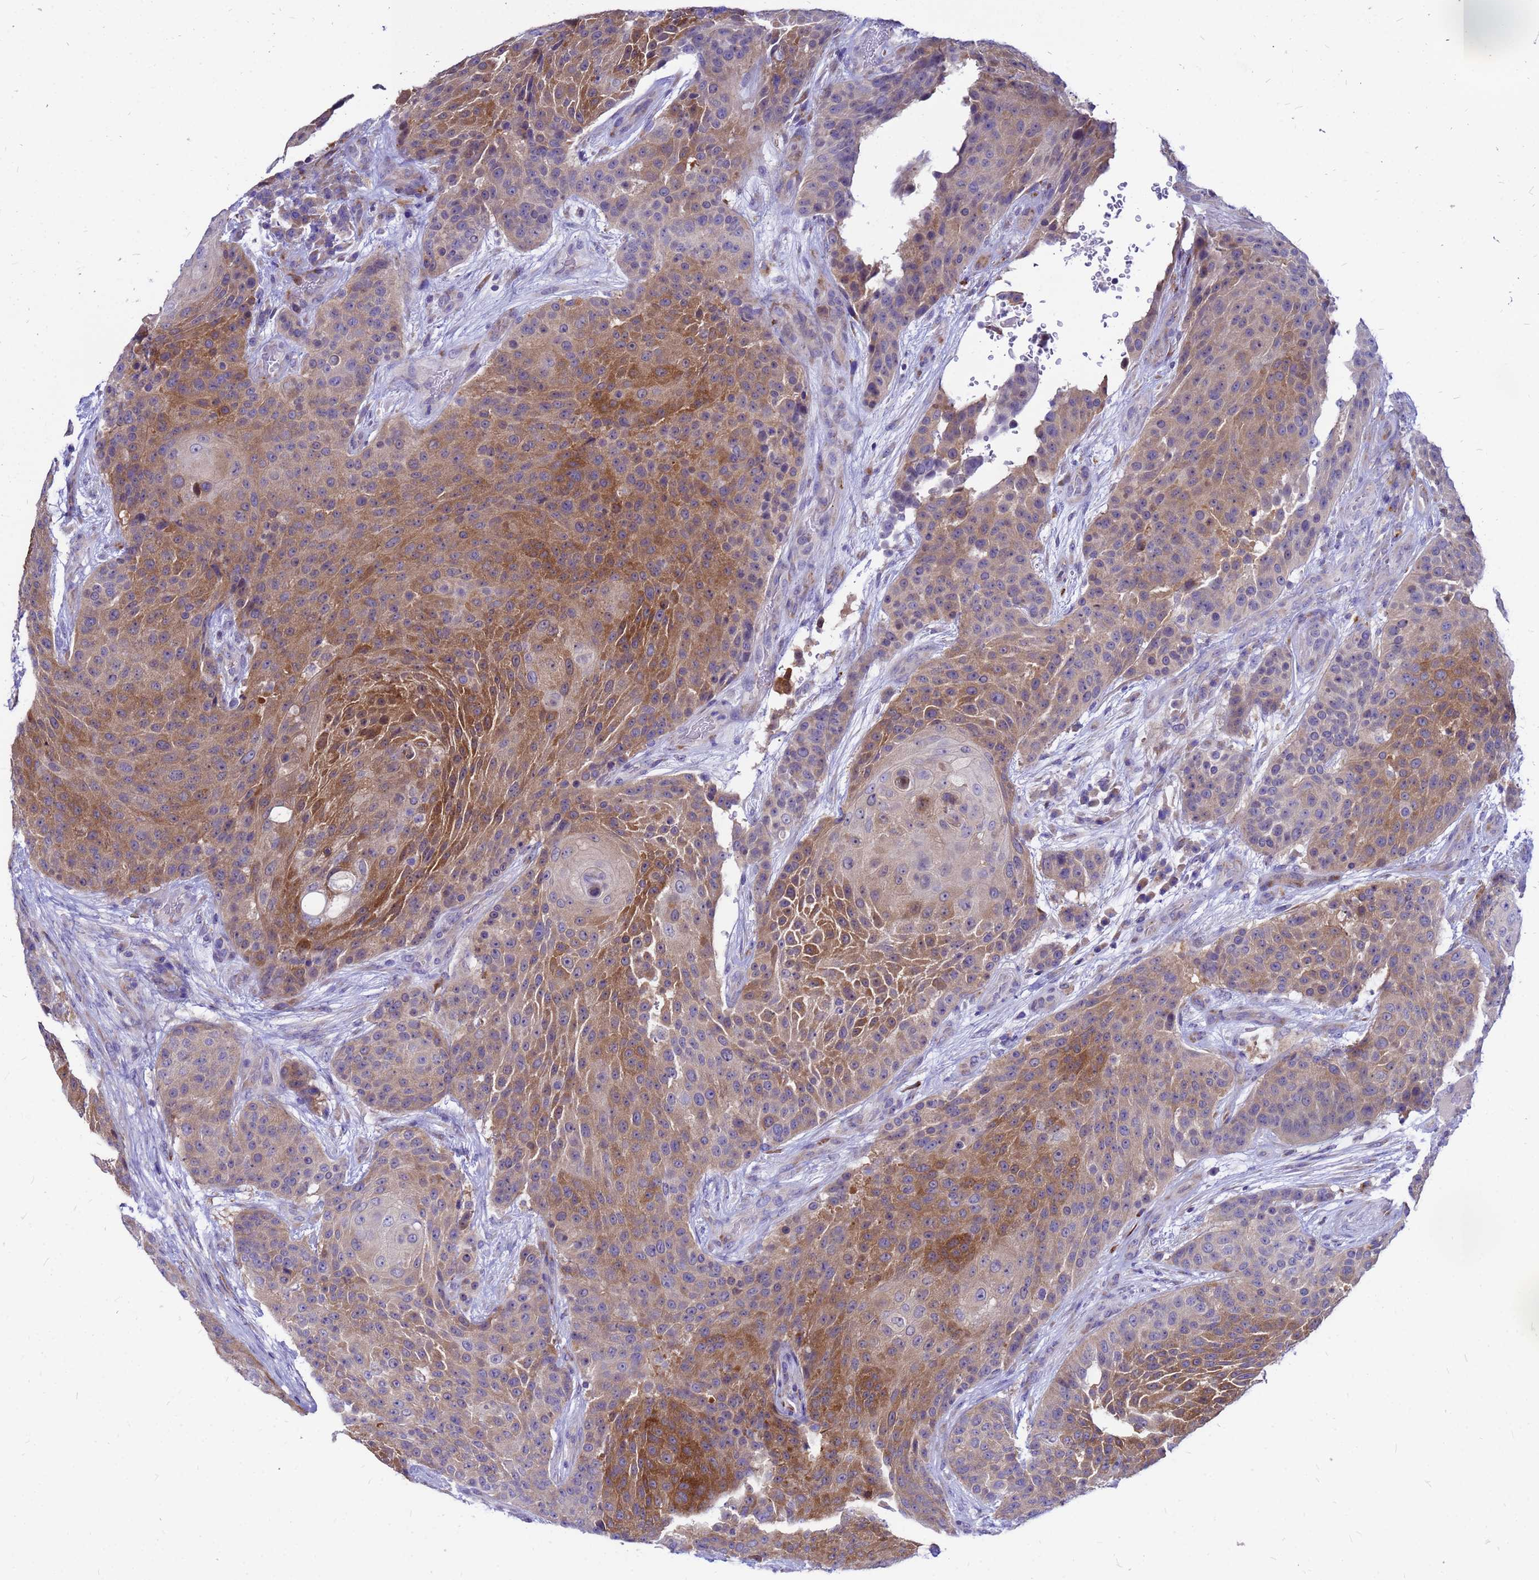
{"staining": {"intensity": "strong", "quantity": ">75%", "location": "cytoplasmic/membranous"}, "tissue": "urothelial cancer", "cell_type": "Tumor cells", "image_type": "cancer", "snomed": [{"axis": "morphology", "description": "Urothelial carcinoma, High grade"}, {"axis": "topography", "description": "Urinary bladder"}], "caption": "Immunohistochemistry (IHC) image of neoplastic tissue: urothelial cancer stained using immunohistochemistry demonstrates high levels of strong protein expression localized specifically in the cytoplasmic/membranous of tumor cells, appearing as a cytoplasmic/membranous brown color.", "gene": "FHIP1A", "patient": {"sex": "female", "age": 63}}